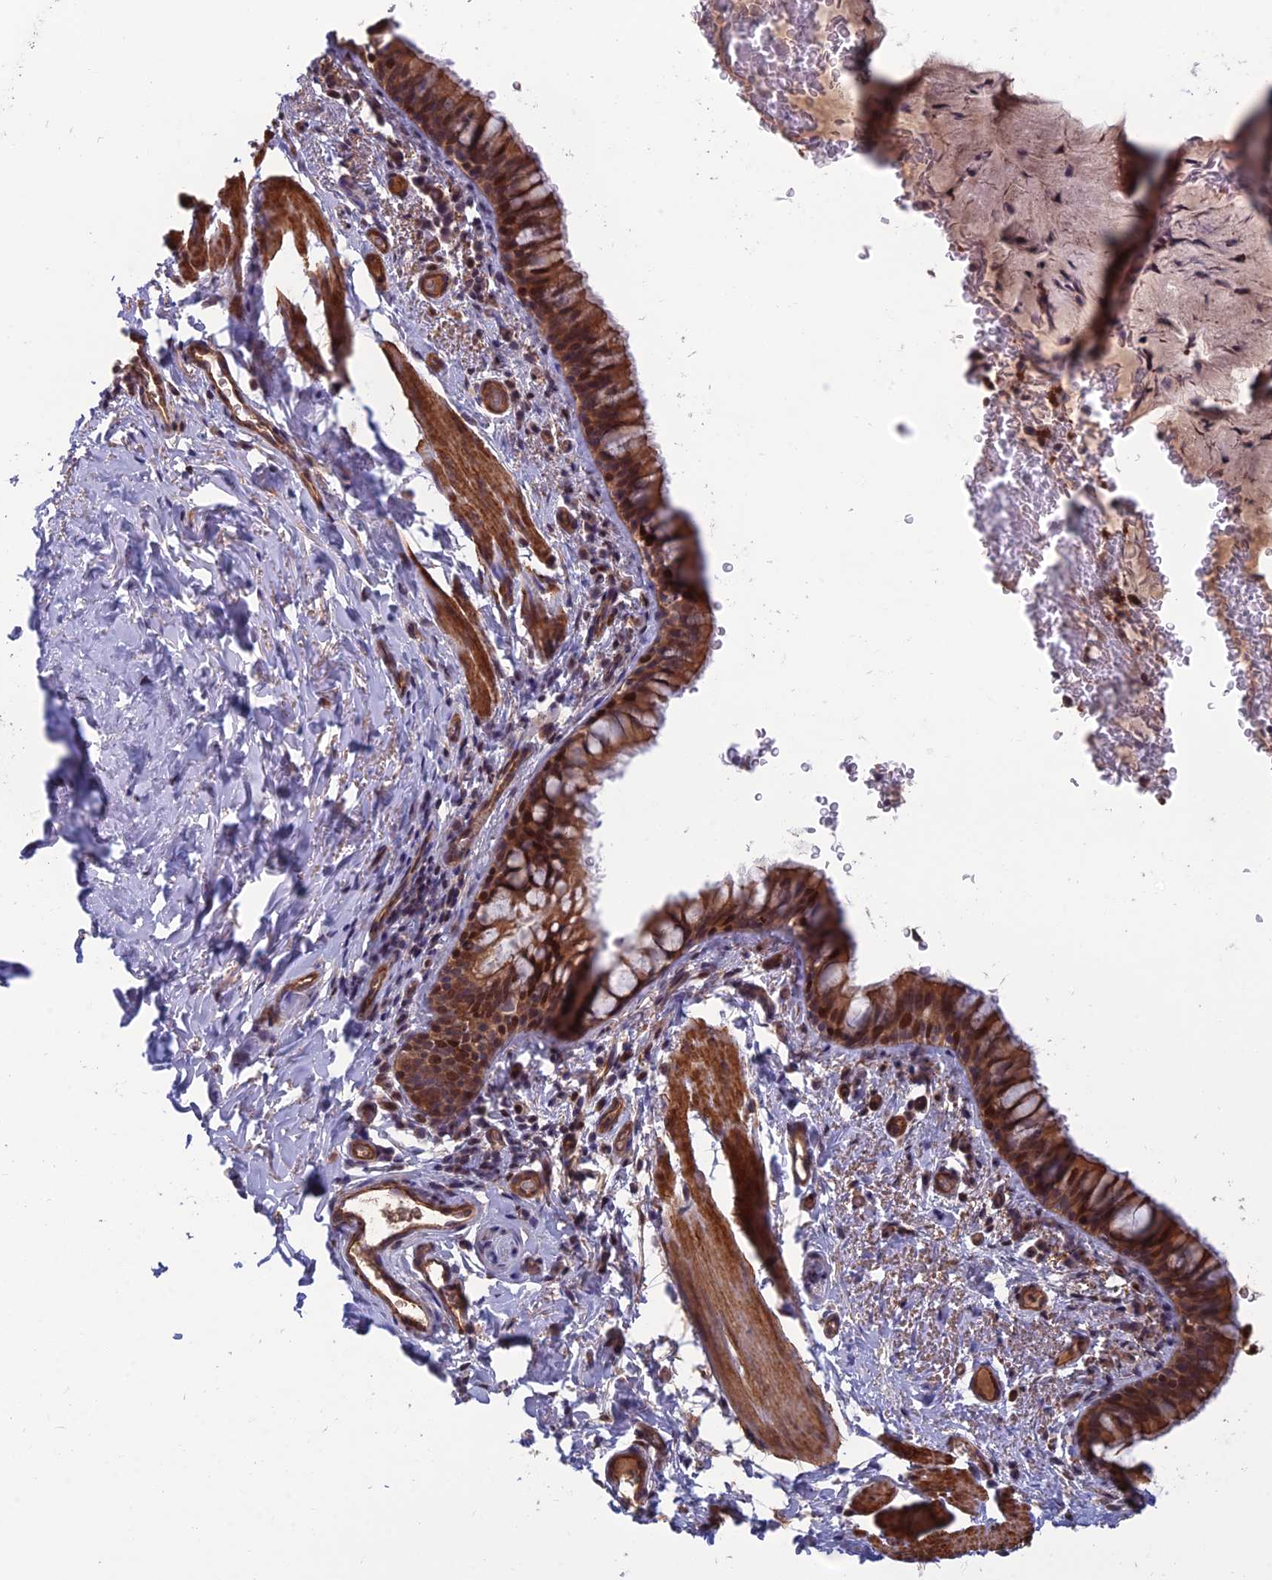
{"staining": {"intensity": "moderate", "quantity": ">75%", "location": "cytoplasmic/membranous,nuclear"}, "tissue": "bronchus", "cell_type": "Respiratory epithelial cells", "image_type": "normal", "snomed": [{"axis": "morphology", "description": "Normal tissue, NOS"}, {"axis": "topography", "description": "Cartilage tissue"}, {"axis": "topography", "description": "Bronchus"}], "caption": "A histopathology image of human bronchus stained for a protein demonstrates moderate cytoplasmic/membranous,nuclear brown staining in respiratory epithelial cells. Immunohistochemistry (ihc) stains the protein in brown and the nuclei are stained blue.", "gene": "CCDC183", "patient": {"sex": "female", "age": 36}}